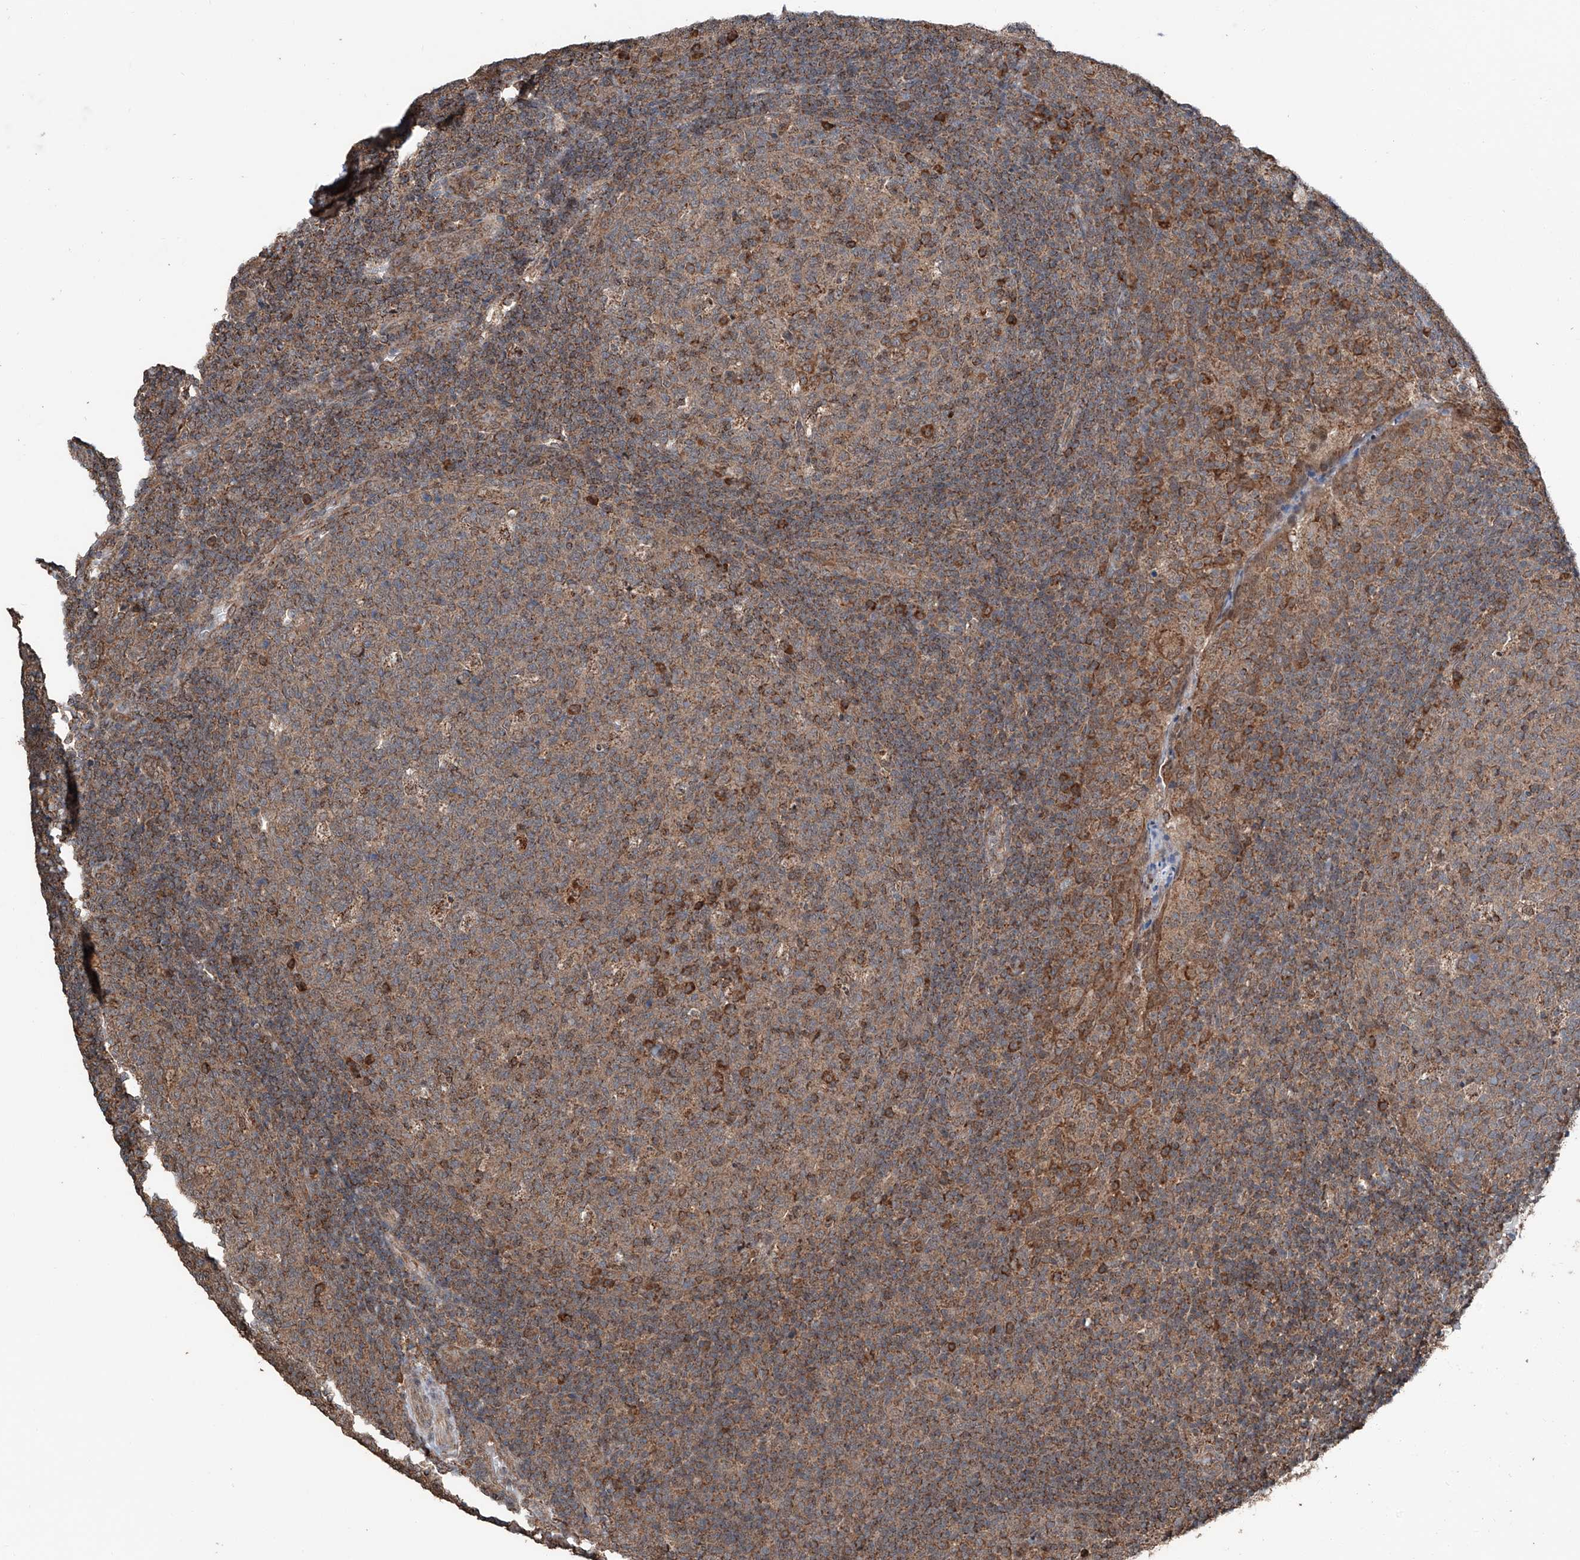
{"staining": {"intensity": "moderate", "quantity": ">75%", "location": "cytoplasmic/membranous"}, "tissue": "tonsil", "cell_type": "Germinal center cells", "image_type": "normal", "snomed": [{"axis": "morphology", "description": "Normal tissue, NOS"}, {"axis": "topography", "description": "Tonsil"}], "caption": "Immunohistochemistry of normal tonsil reveals medium levels of moderate cytoplasmic/membranous staining in about >75% of germinal center cells.", "gene": "ZNF445", "patient": {"sex": "female", "age": 19}}